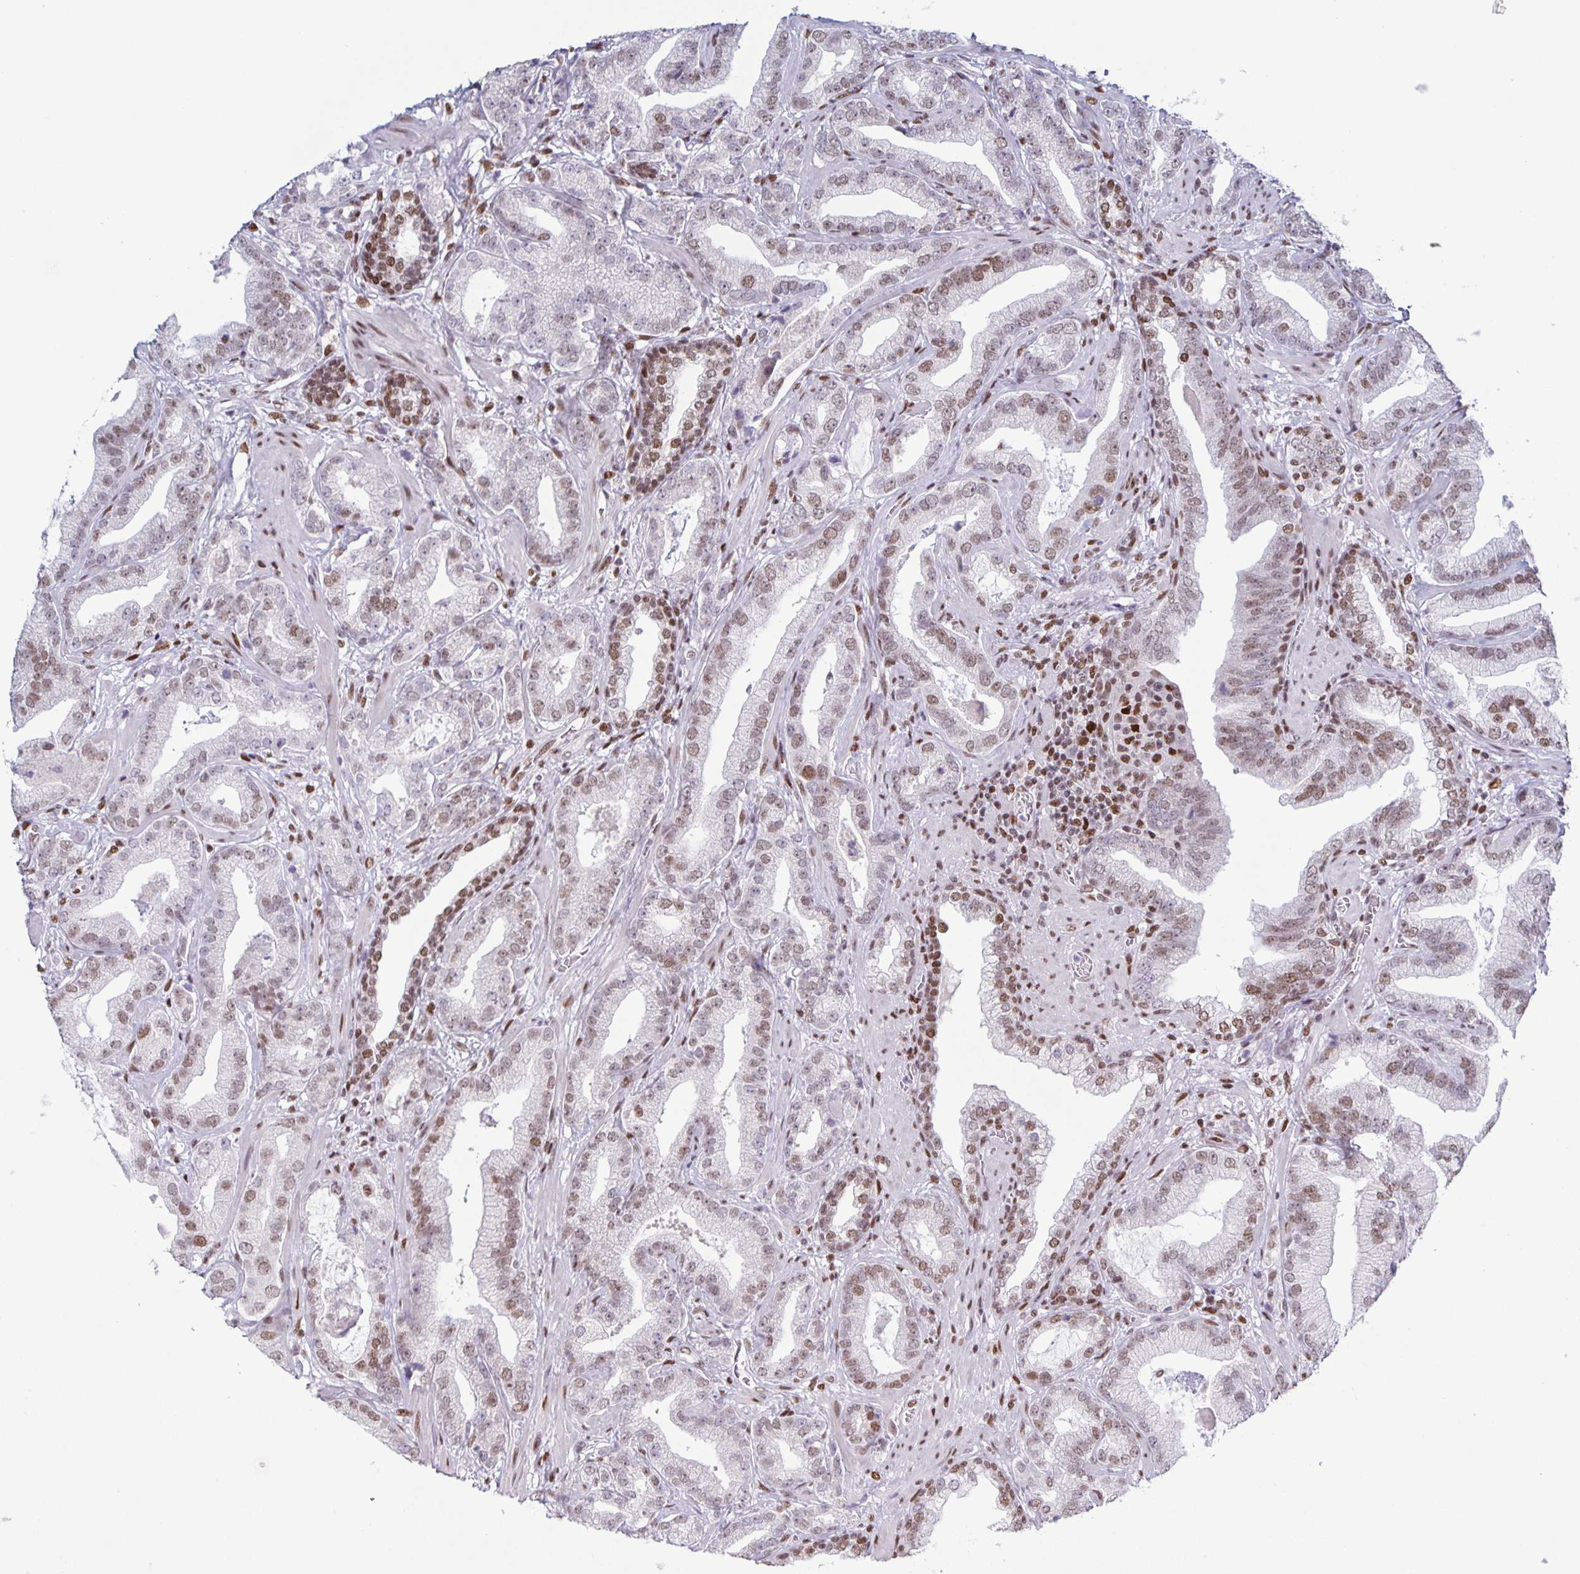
{"staining": {"intensity": "weak", "quantity": "25%-75%", "location": "nuclear"}, "tissue": "prostate cancer", "cell_type": "Tumor cells", "image_type": "cancer", "snomed": [{"axis": "morphology", "description": "Adenocarcinoma, Low grade"}, {"axis": "topography", "description": "Prostate"}], "caption": "Immunohistochemistry (IHC) micrograph of neoplastic tissue: human prostate cancer stained using immunohistochemistry (IHC) reveals low levels of weak protein expression localized specifically in the nuclear of tumor cells, appearing as a nuclear brown color.", "gene": "JUND", "patient": {"sex": "male", "age": 62}}